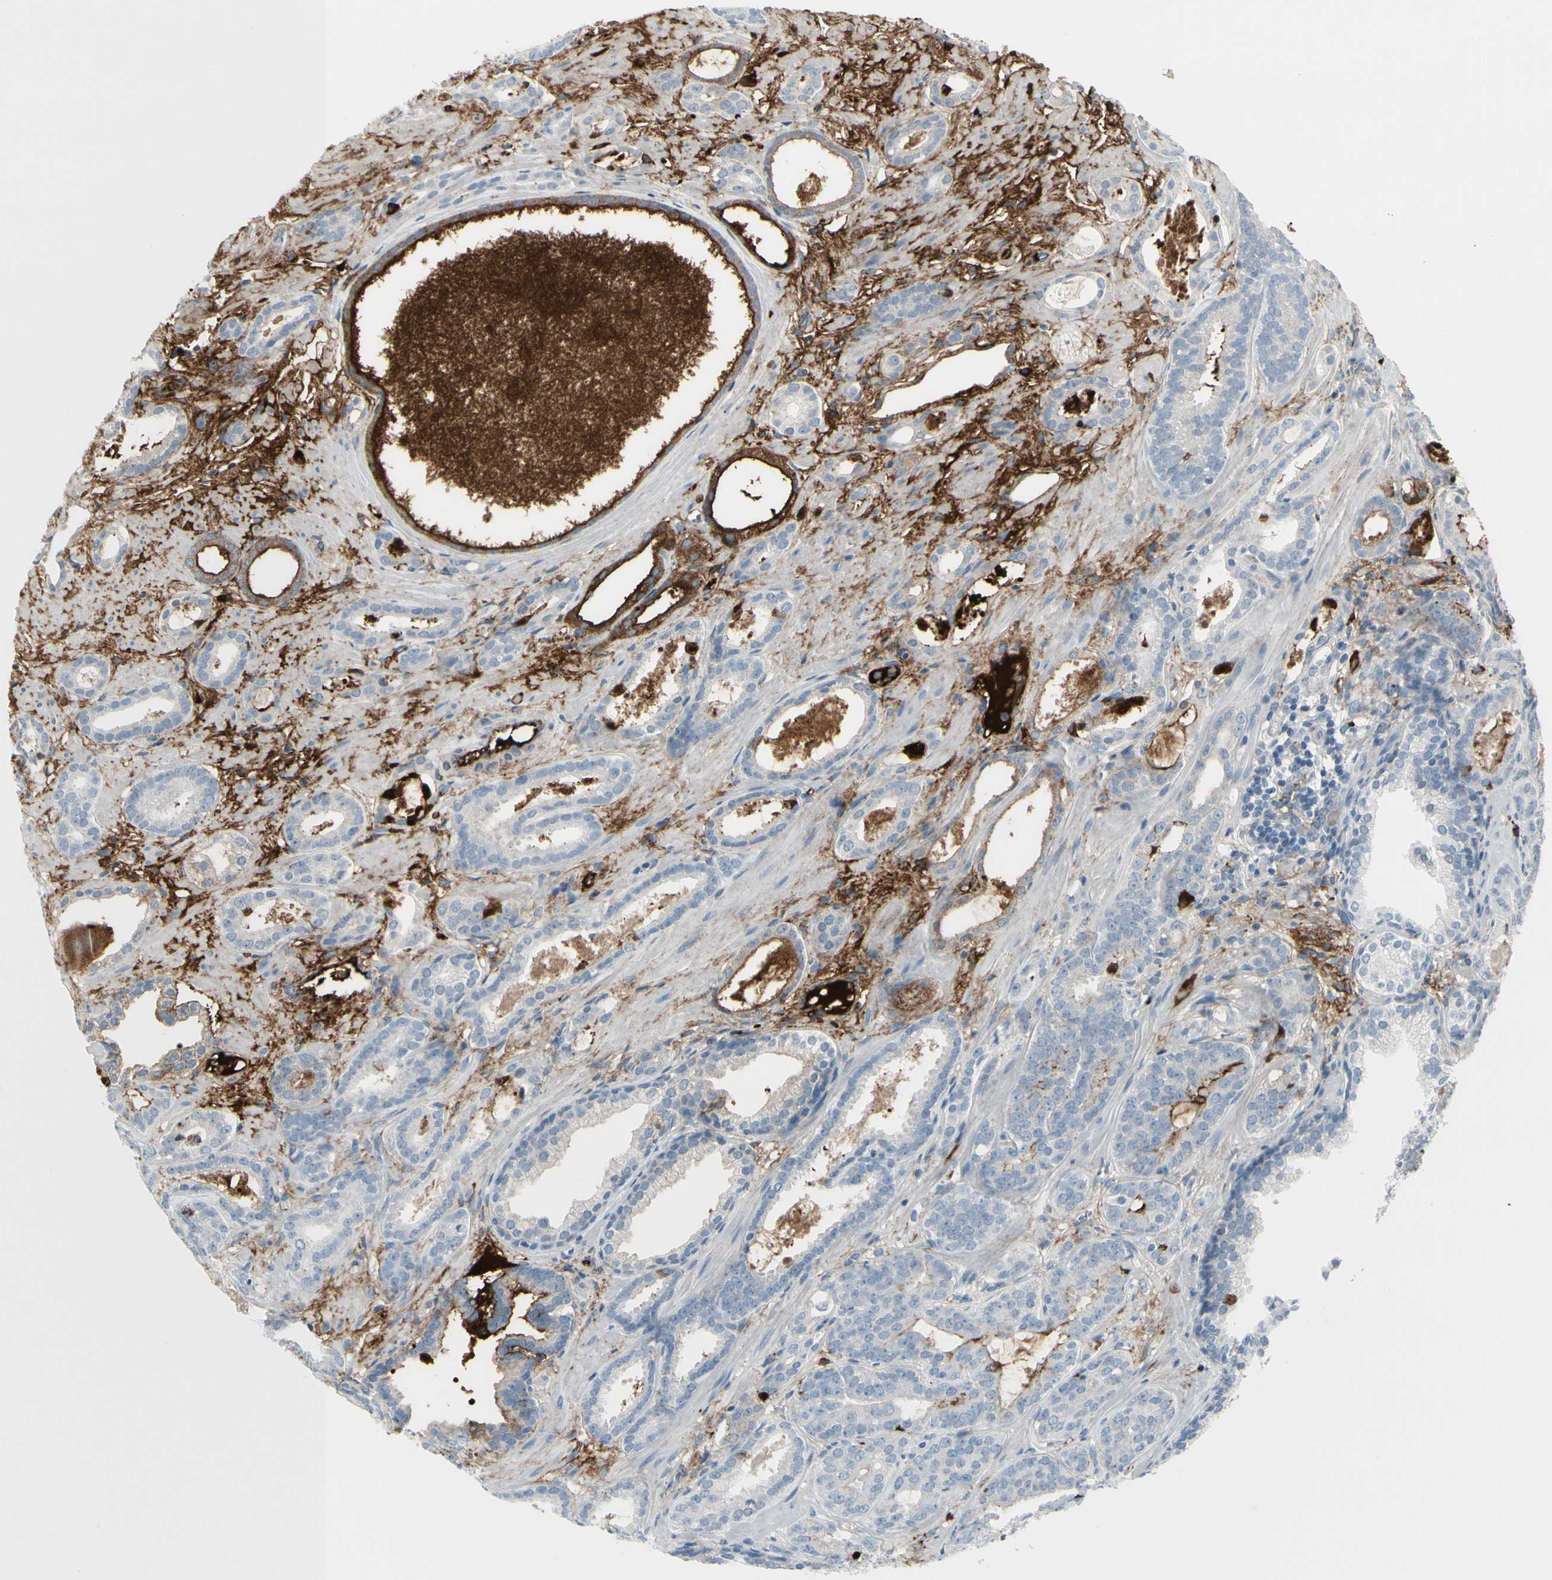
{"staining": {"intensity": "negative", "quantity": "none", "location": "none"}, "tissue": "prostate cancer", "cell_type": "Tumor cells", "image_type": "cancer", "snomed": [{"axis": "morphology", "description": "Adenocarcinoma, Low grade"}, {"axis": "topography", "description": "Prostate"}], "caption": "Prostate cancer was stained to show a protein in brown. There is no significant staining in tumor cells. (Immunohistochemistry (ihc), brightfield microscopy, high magnification).", "gene": "IGHG1", "patient": {"sex": "male", "age": 57}}